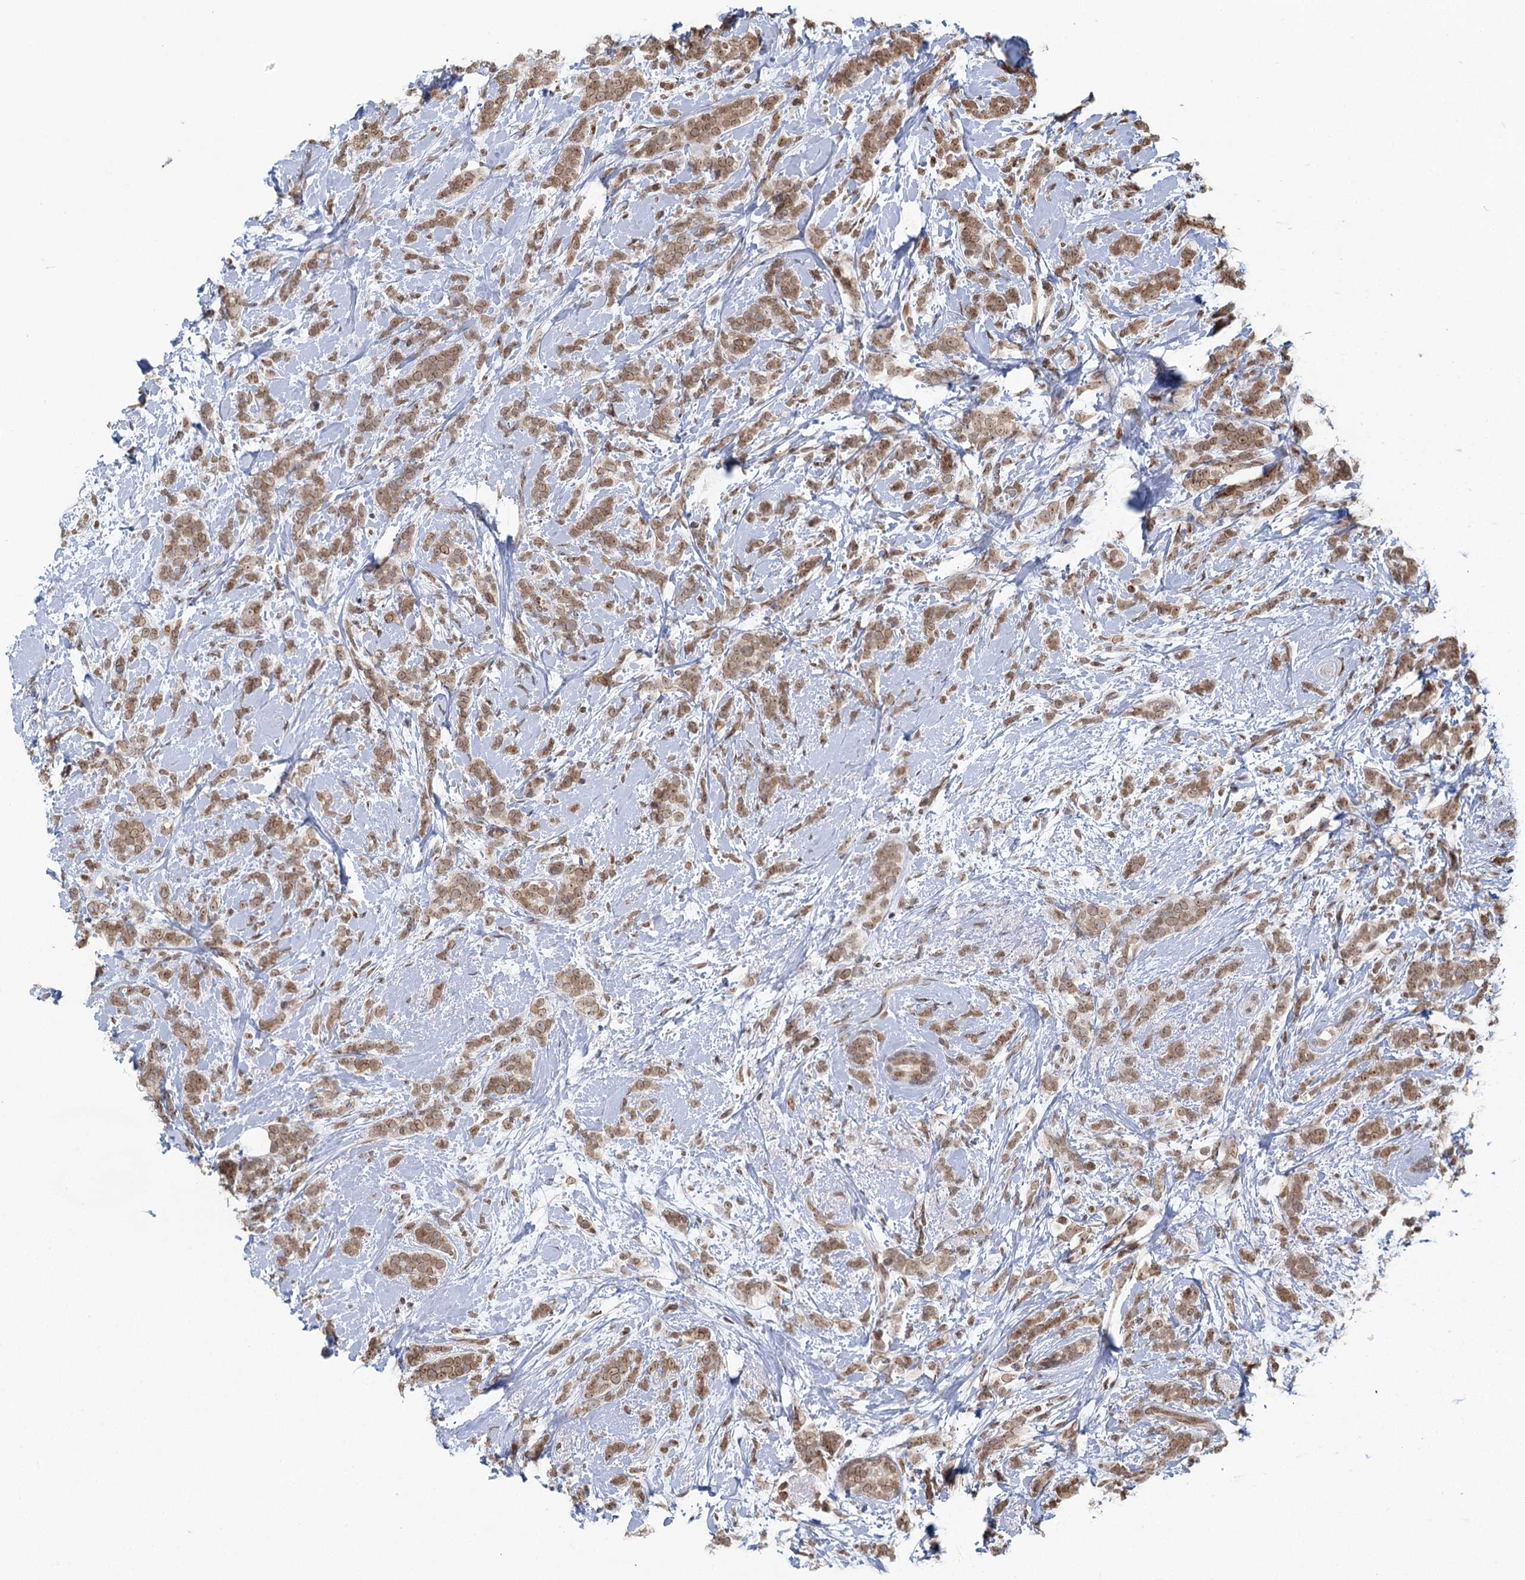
{"staining": {"intensity": "moderate", "quantity": ">75%", "location": "cytoplasmic/membranous,nuclear"}, "tissue": "breast cancer", "cell_type": "Tumor cells", "image_type": "cancer", "snomed": [{"axis": "morphology", "description": "Lobular carcinoma"}, {"axis": "topography", "description": "Breast"}], "caption": "A brown stain labels moderate cytoplasmic/membranous and nuclear positivity of a protein in breast cancer (lobular carcinoma) tumor cells.", "gene": "TREX1", "patient": {"sex": "female", "age": 58}}